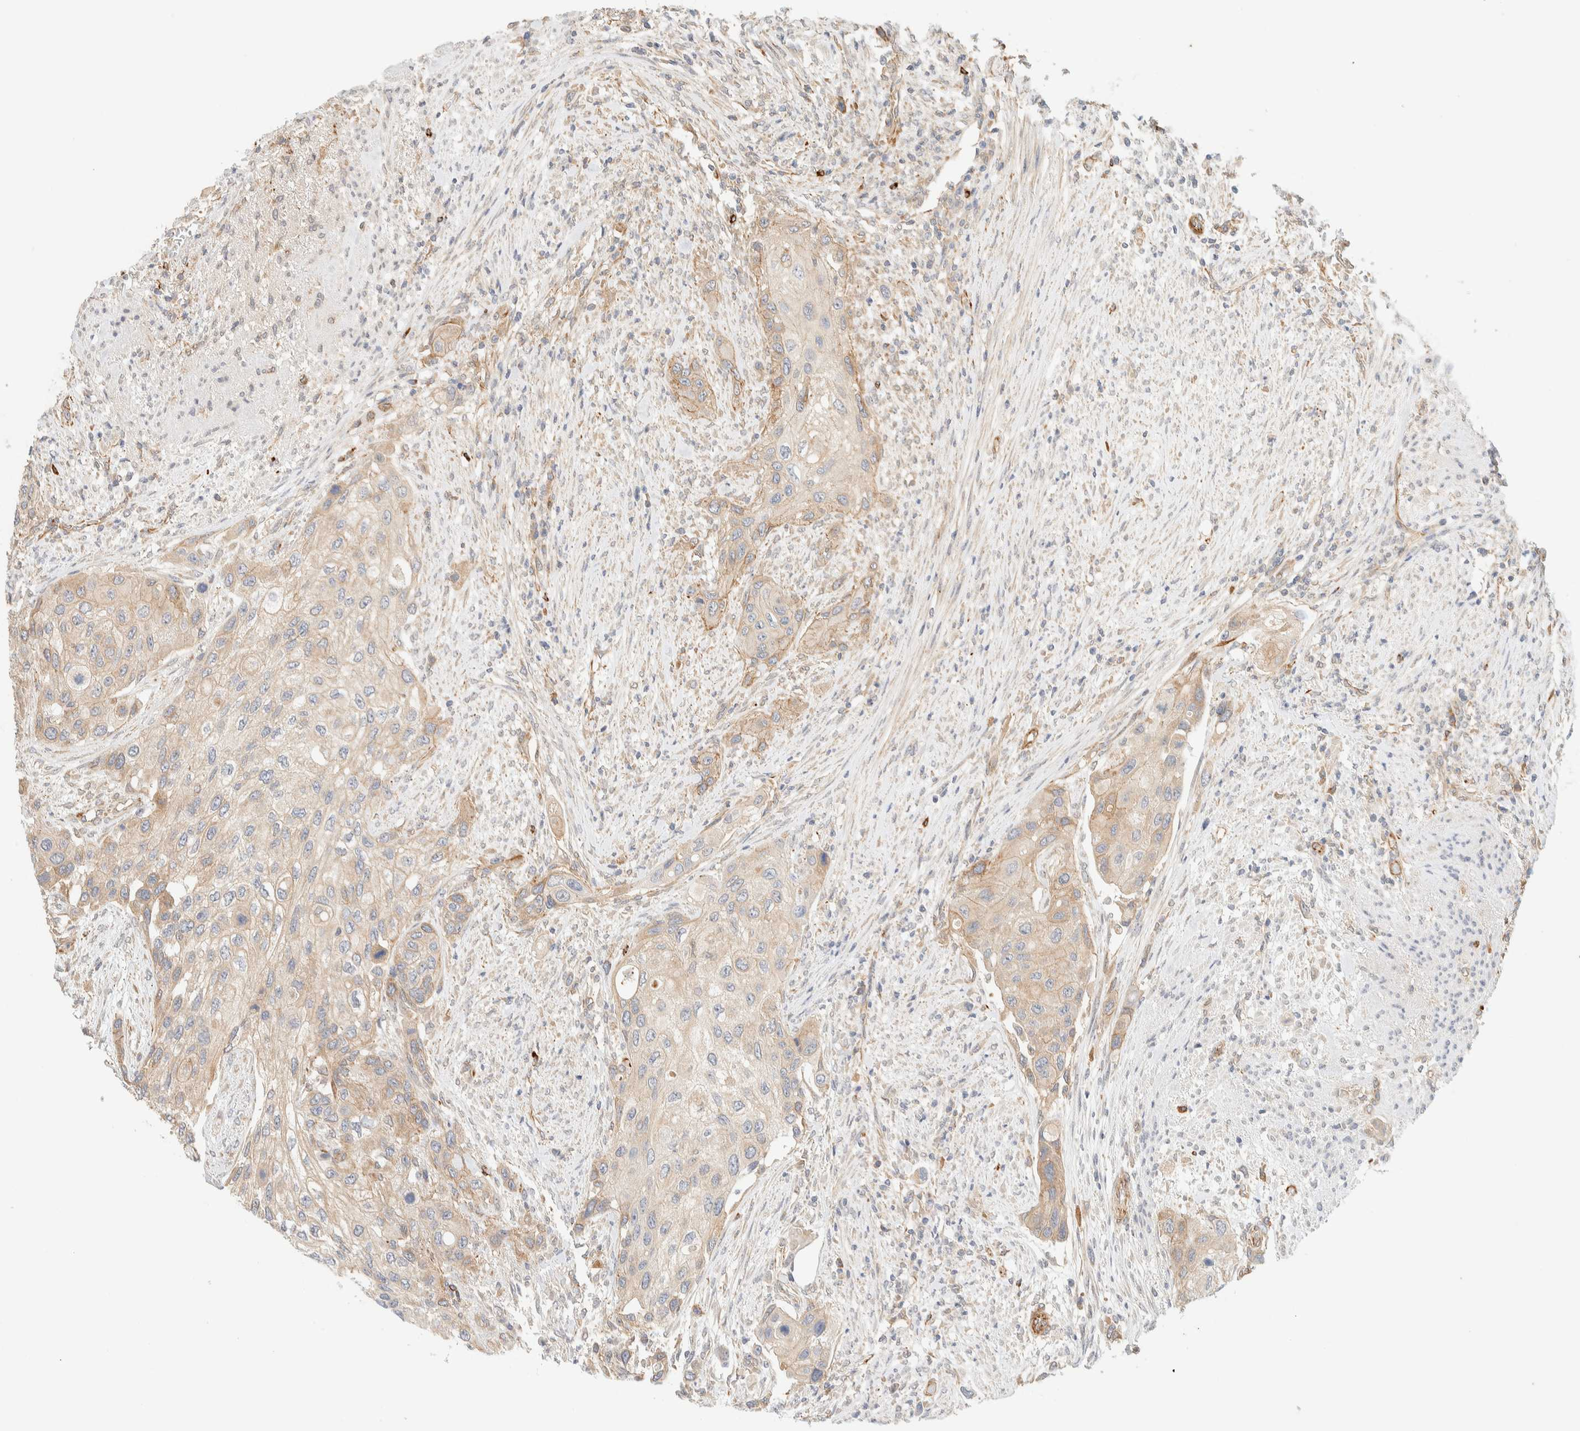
{"staining": {"intensity": "weak", "quantity": ">75%", "location": "cytoplasmic/membranous"}, "tissue": "urothelial cancer", "cell_type": "Tumor cells", "image_type": "cancer", "snomed": [{"axis": "morphology", "description": "Urothelial carcinoma, High grade"}, {"axis": "topography", "description": "Urinary bladder"}], "caption": "Immunohistochemistry (DAB) staining of high-grade urothelial carcinoma reveals weak cytoplasmic/membranous protein staining in approximately >75% of tumor cells.", "gene": "FAT1", "patient": {"sex": "female", "age": 56}}